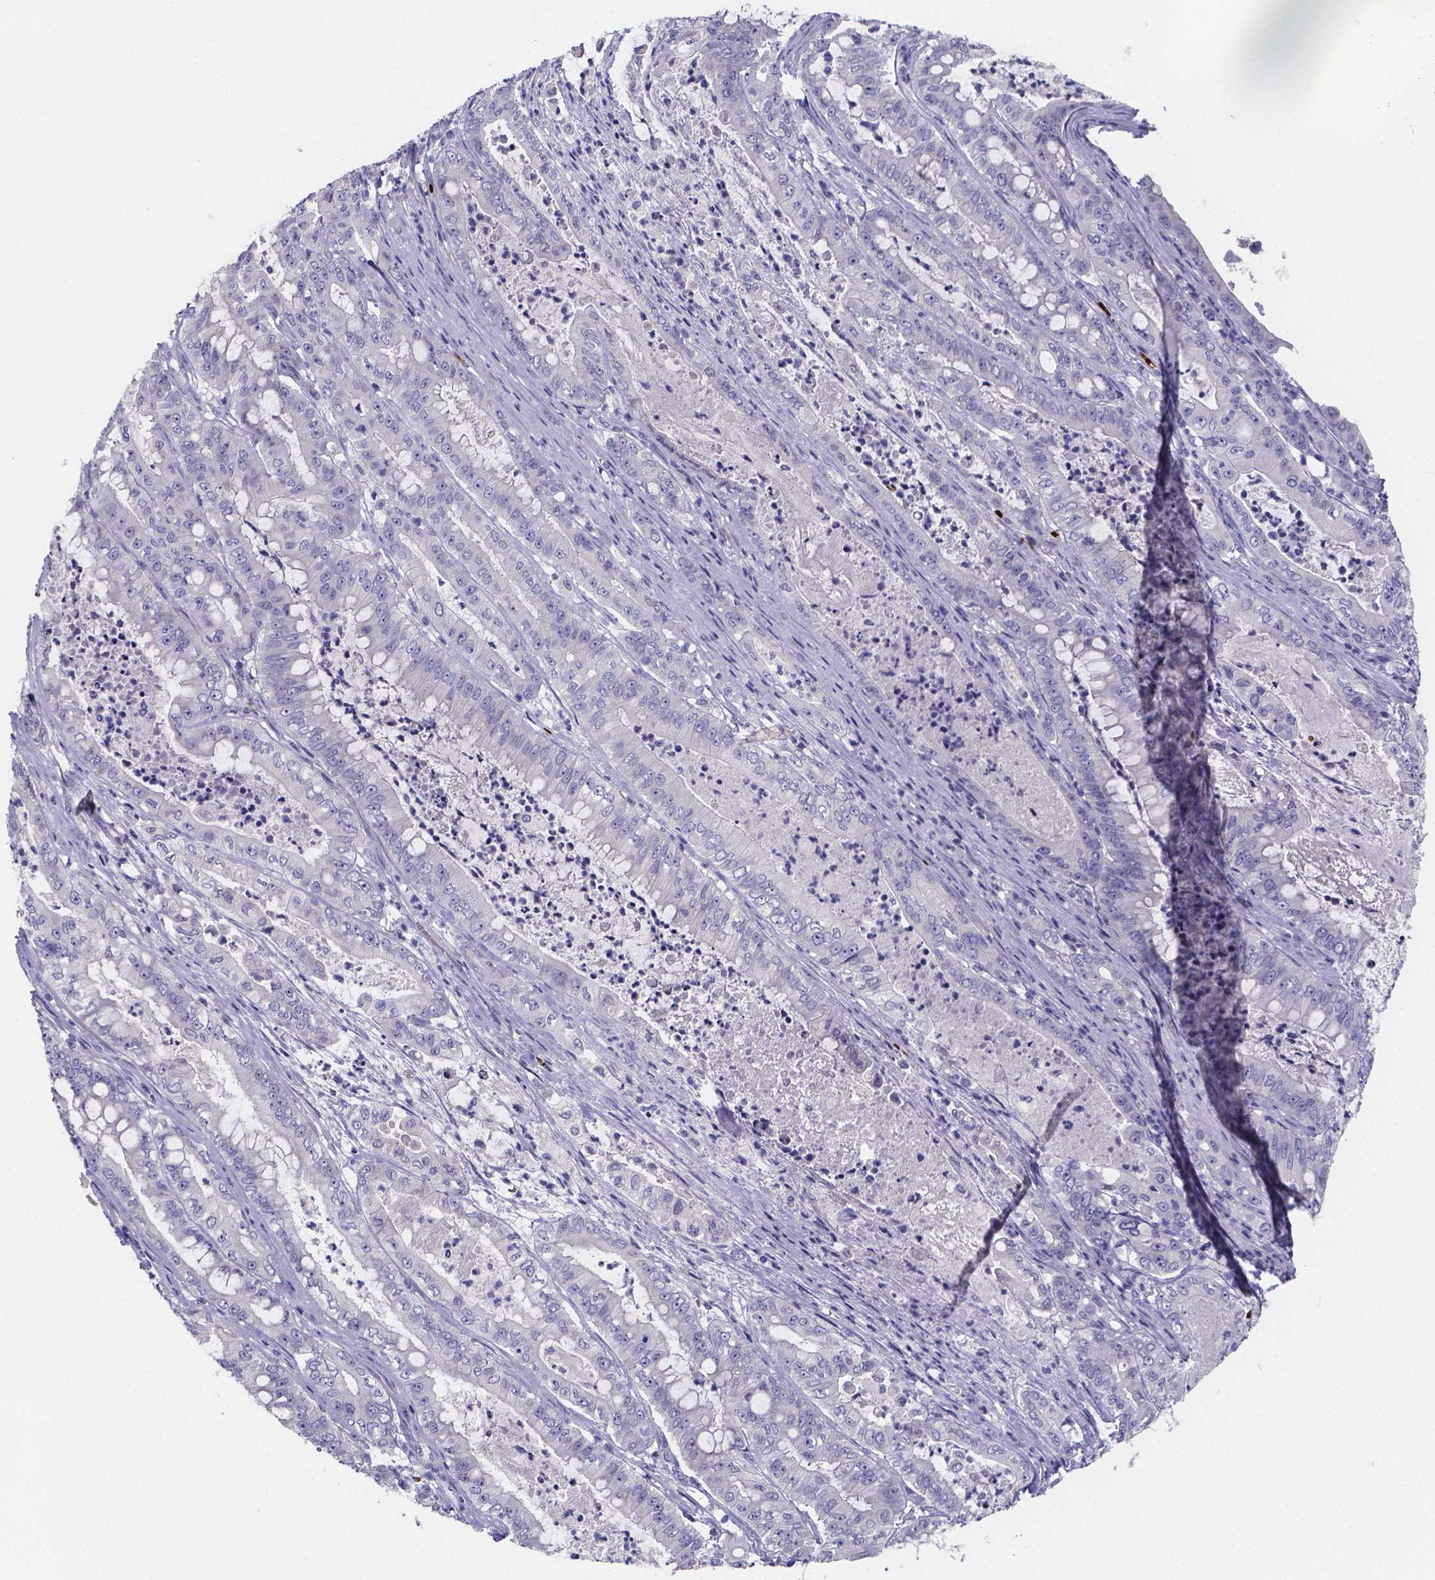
{"staining": {"intensity": "negative", "quantity": "none", "location": "none"}, "tissue": "pancreatic cancer", "cell_type": "Tumor cells", "image_type": "cancer", "snomed": [{"axis": "morphology", "description": "Adenocarcinoma, NOS"}, {"axis": "topography", "description": "Pancreas"}], "caption": "Tumor cells show no significant staining in pancreatic adenocarcinoma.", "gene": "GABRA3", "patient": {"sex": "male", "age": 71}}